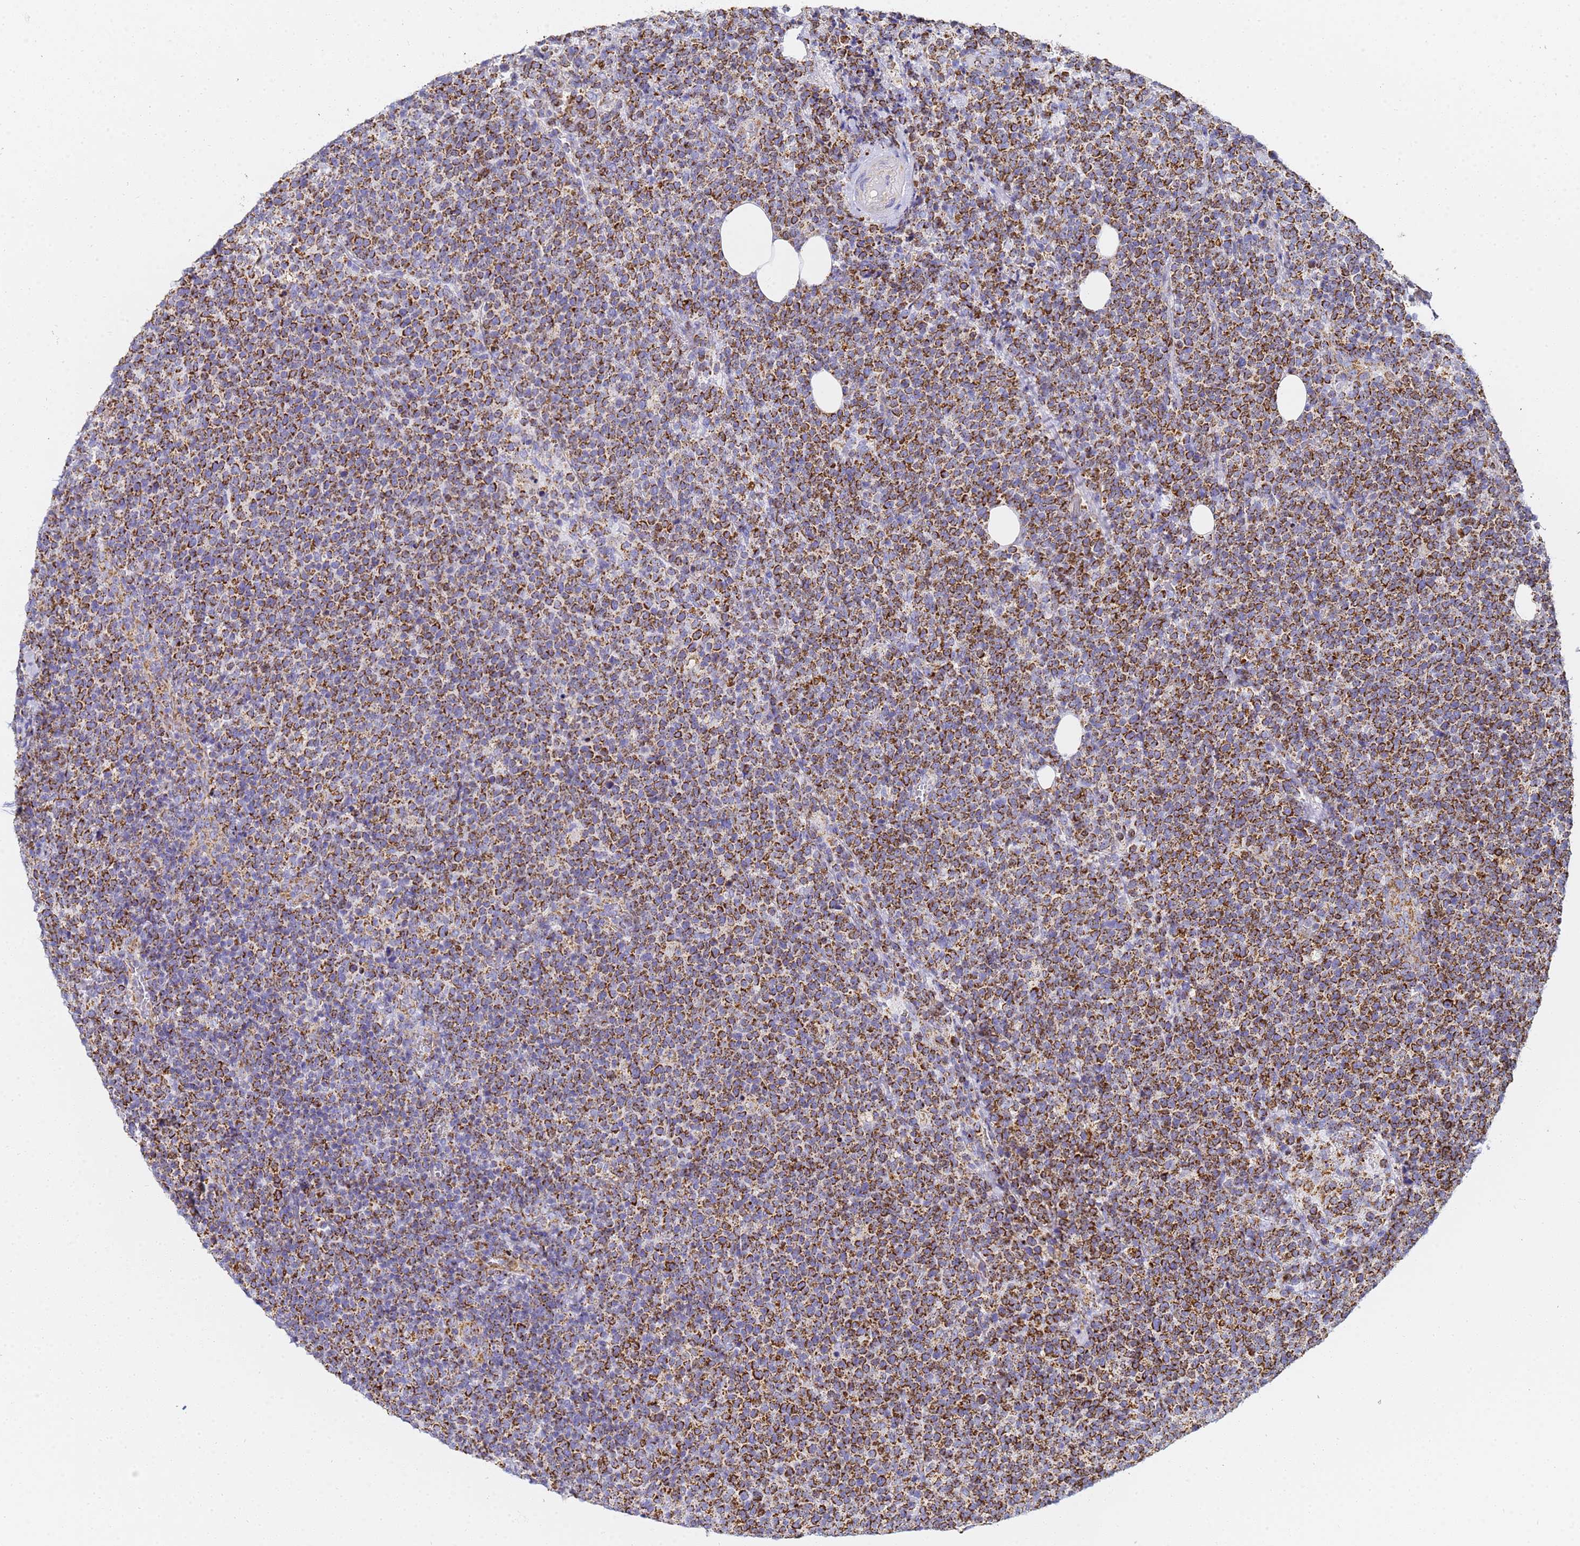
{"staining": {"intensity": "strong", "quantity": ">75%", "location": "cytoplasmic/membranous"}, "tissue": "lymphoma", "cell_type": "Tumor cells", "image_type": "cancer", "snomed": [{"axis": "morphology", "description": "Malignant lymphoma, non-Hodgkin's type, High grade"}, {"axis": "topography", "description": "Lymph node"}], "caption": "The histopathology image demonstrates staining of high-grade malignant lymphoma, non-Hodgkin's type, revealing strong cytoplasmic/membranous protein positivity (brown color) within tumor cells.", "gene": "CNIH4", "patient": {"sex": "male", "age": 61}}